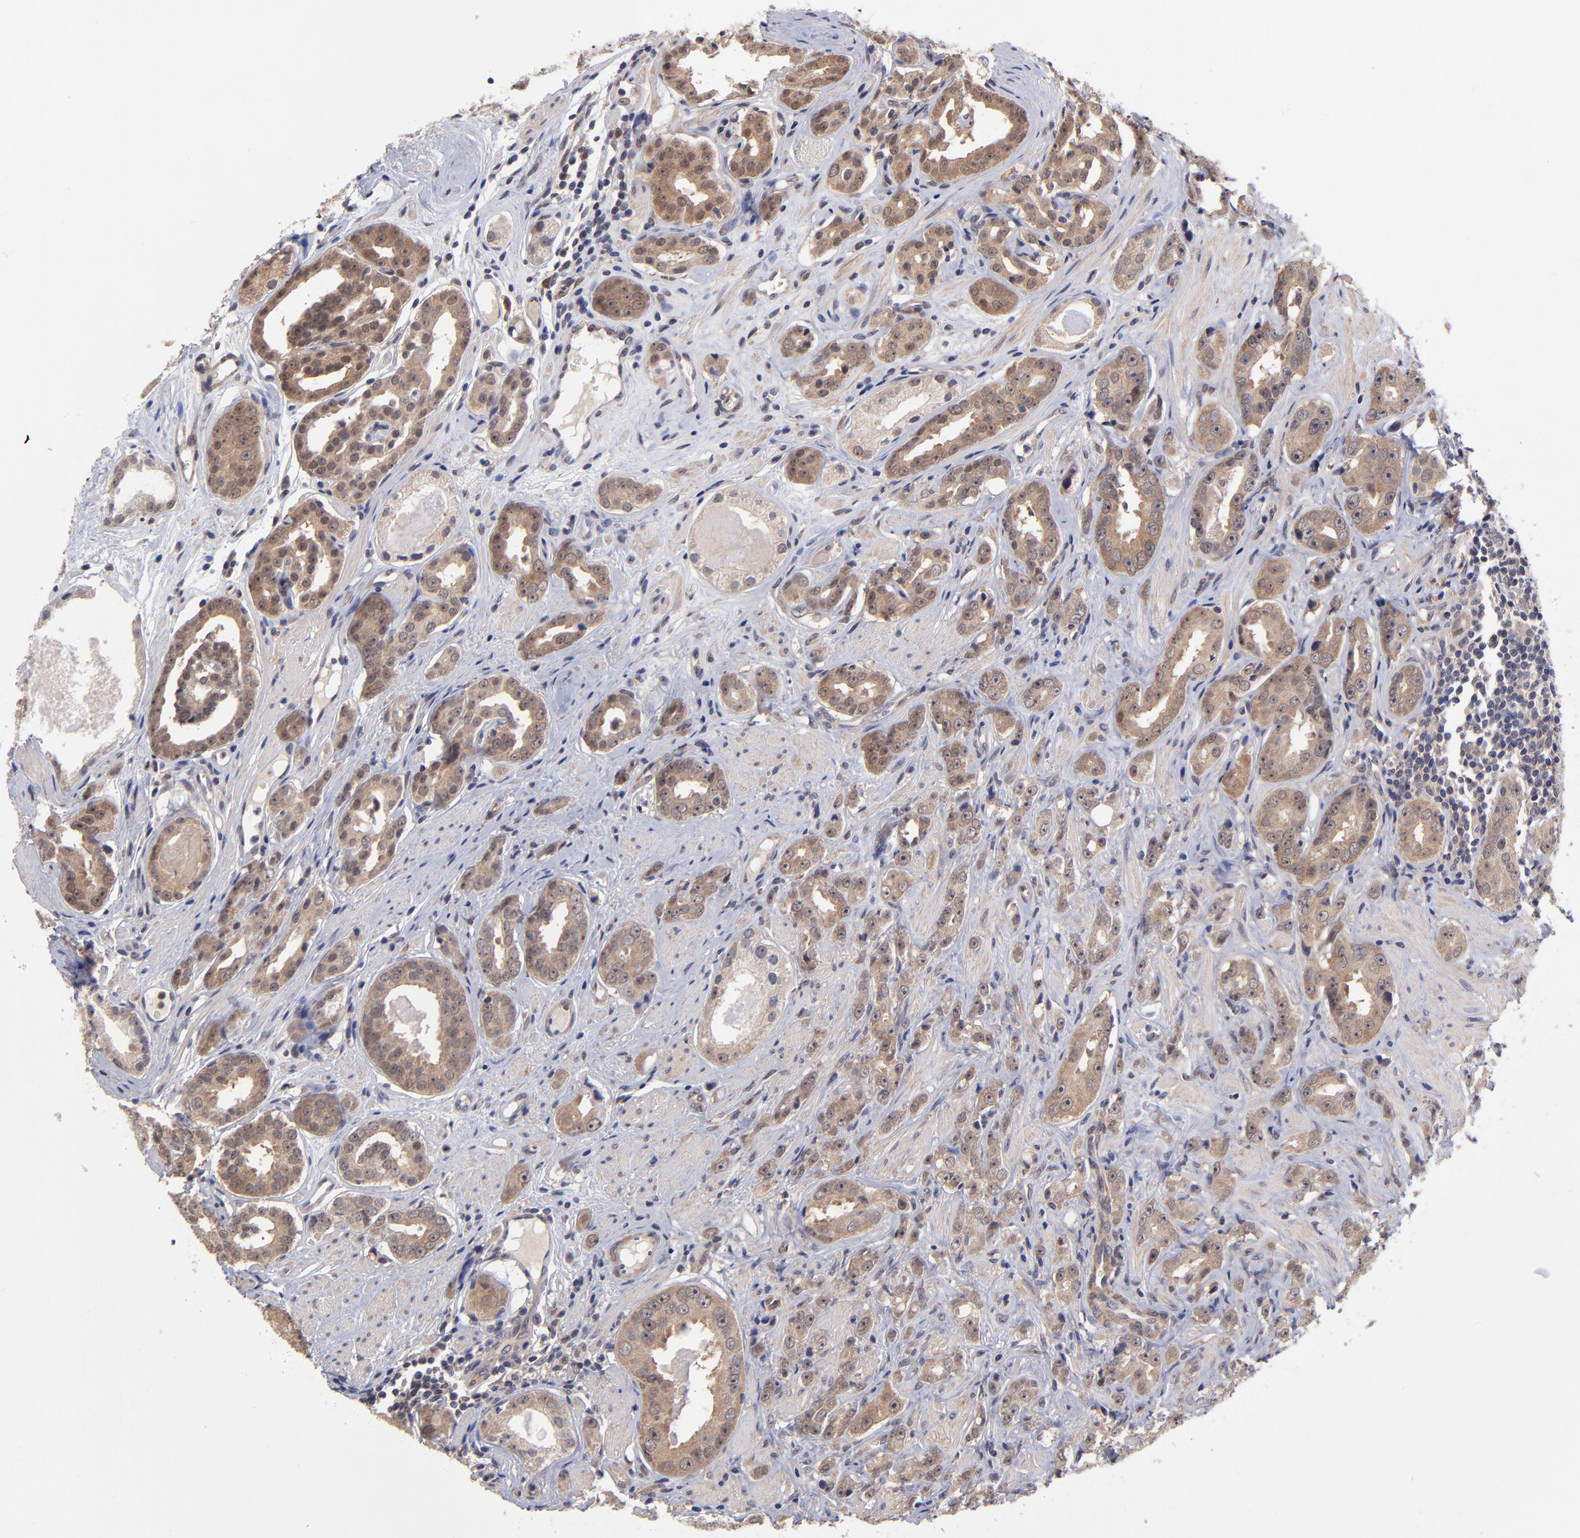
{"staining": {"intensity": "moderate", "quantity": ">75%", "location": "cytoplasmic/membranous"}, "tissue": "prostate cancer", "cell_type": "Tumor cells", "image_type": "cancer", "snomed": [{"axis": "morphology", "description": "Adenocarcinoma, Medium grade"}, {"axis": "topography", "description": "Prostate"}], "caption": "The photomicrograph reveals immunohistochemical staining of prostate cancer (adenocarcinoma (medium-grade)). There is moderate cytoplasmic/membranous staining is seen in approximately >75% of tumor cells.", "gene": "UBE2E3", "patient": {"sex": "male", "age": 53}}